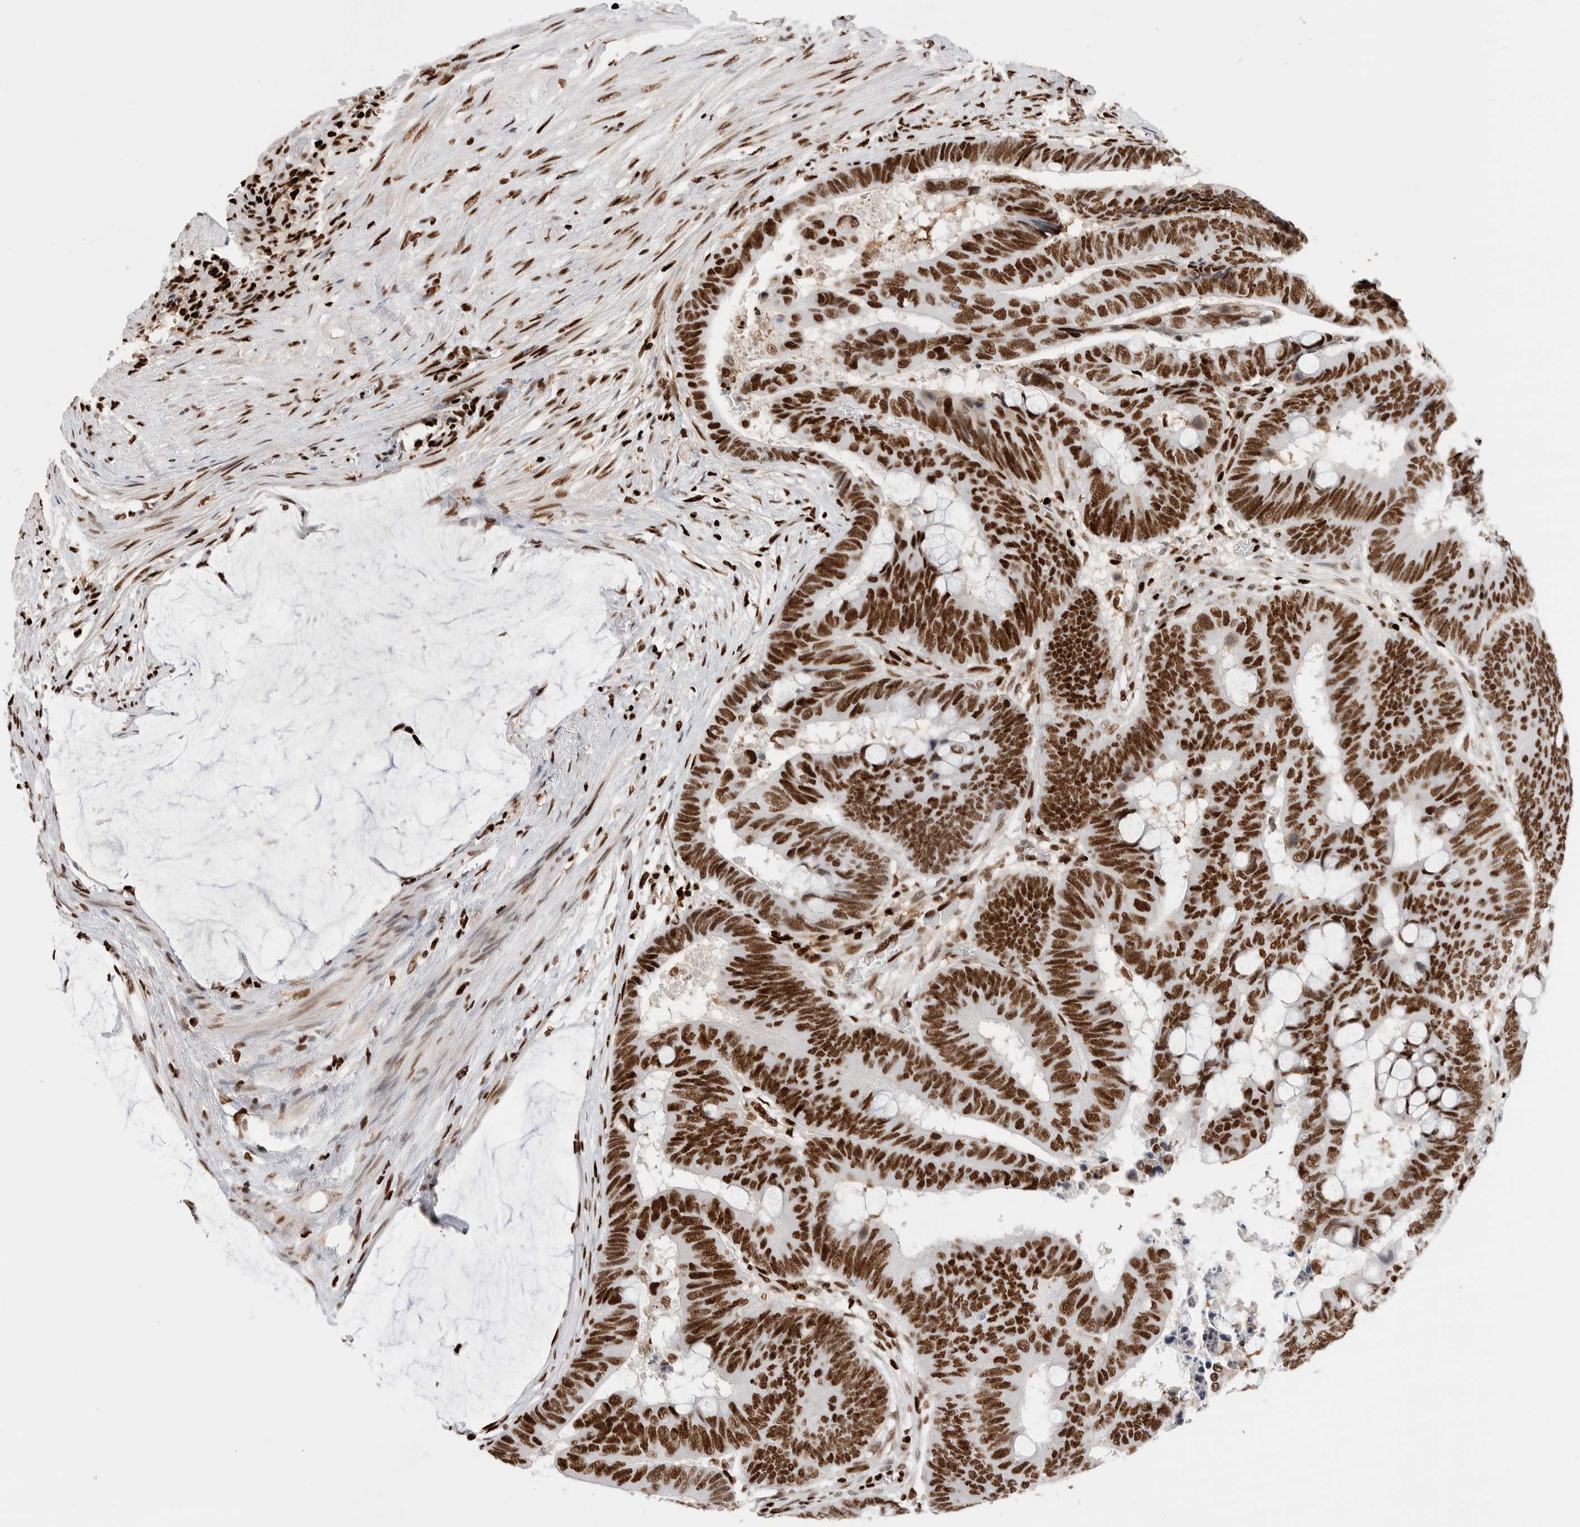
{"staining": {"intensity": "strong", "quantity": ">75%", "location": "nuclear"}, "tissue": "colorectal cancer", "cell_type": "Tumor cells", "image_type": "cancer", "snomed": [{"axis": "morphology", "description": "Normal tissue, NOS"}, {"axis": "morphology", "description": "Adenocarcinoma, NOS"}, {"axis": "topography", "description": "Rectum"}], "caption": "Approximately >75% of tumor cells in colorectal cancer (adenocarcinoma) exhibit strong nuclear protein positivity as visualized by brown immunohistochemical staining.", "gene": "RNASEK-C17orf49", "patient": {"sex": "male", "age": 92}}